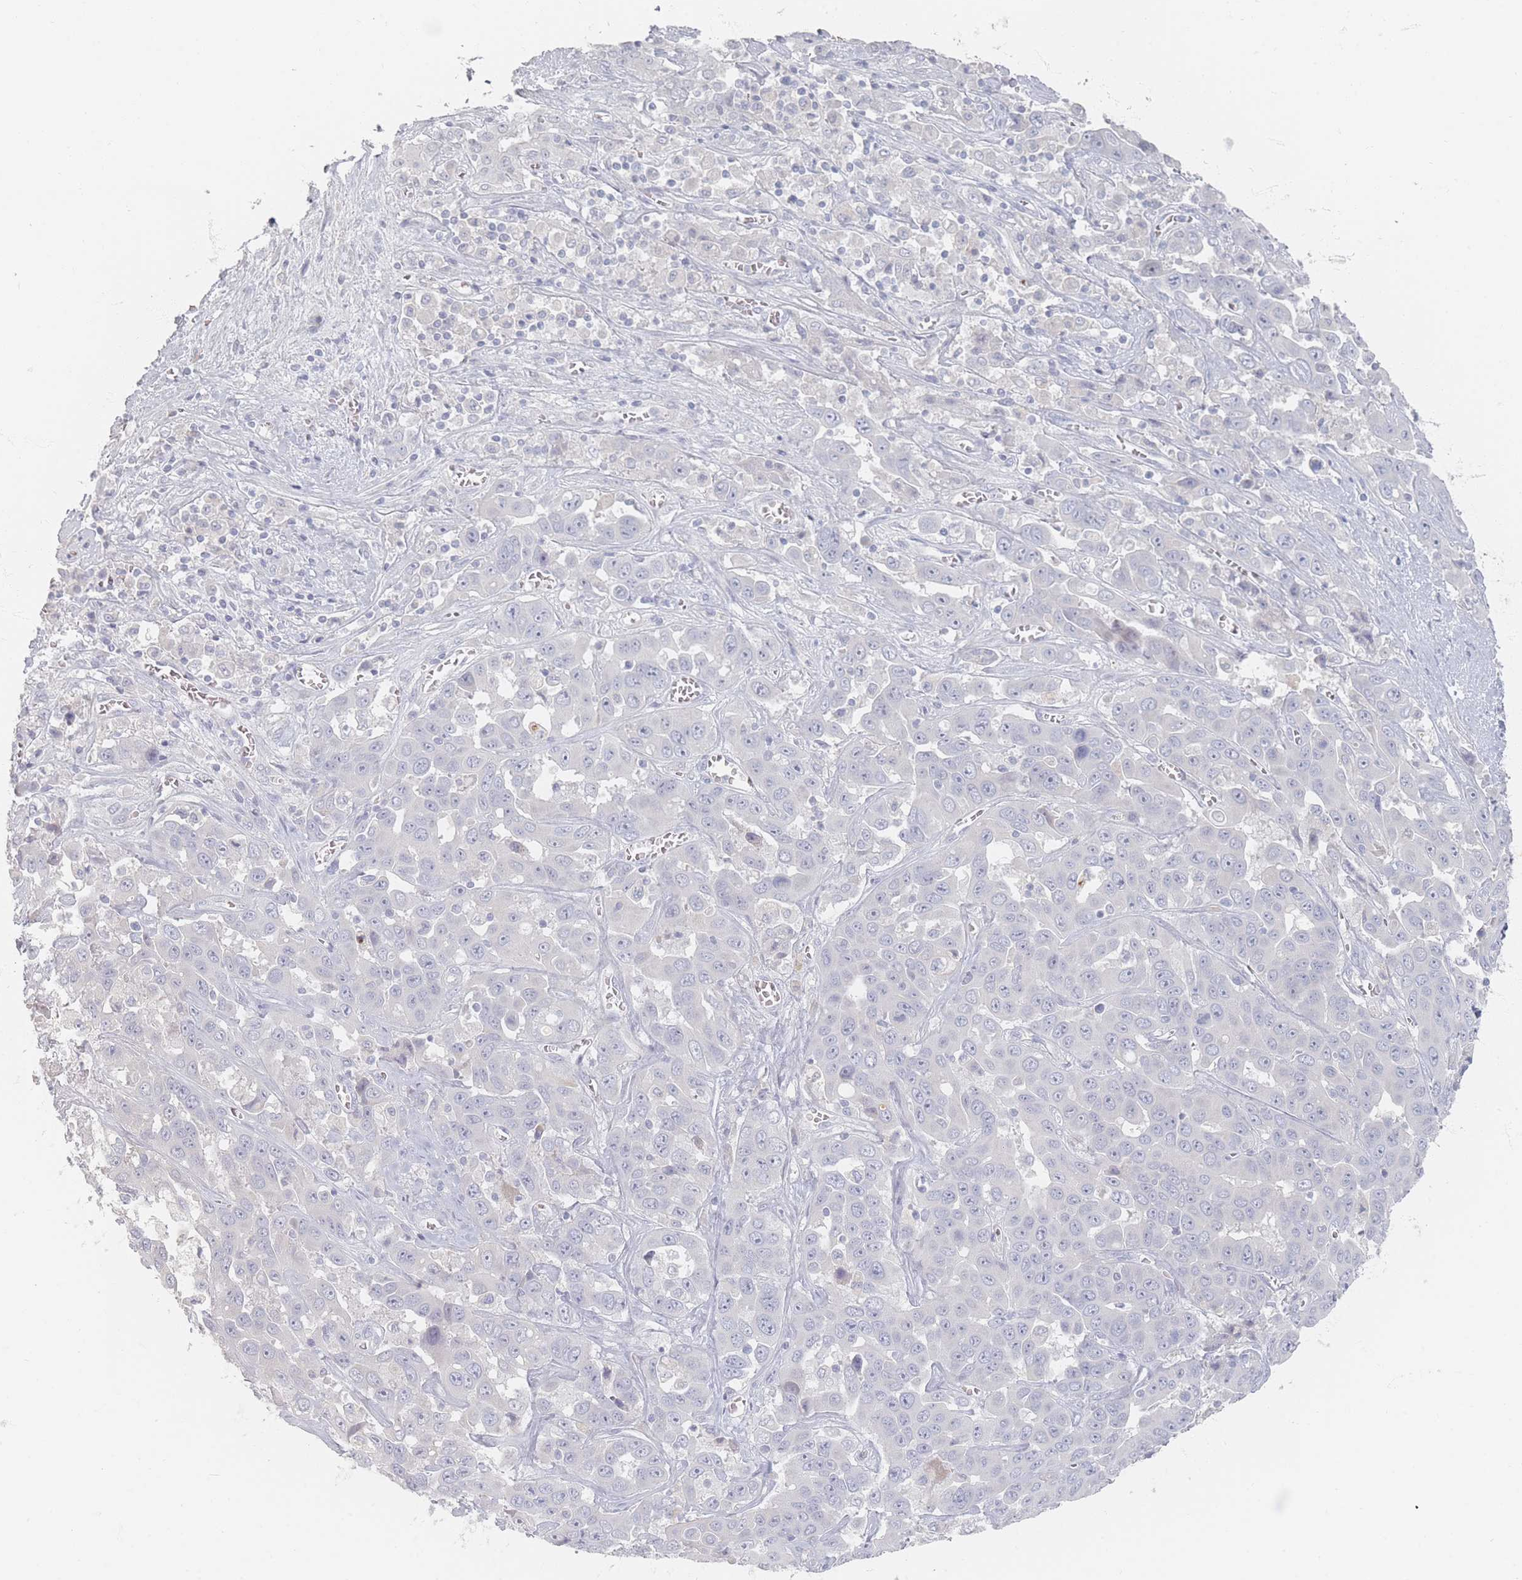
{"staining": {"intensity": "negative", "quantity": "none", "location": "none"}, "tissue": "liver cancer", "cell_type": "Tumor cells", "image_type": "cancer", "snomed": [{"axis": "morphology", "description": "Cholangiocarcinoma"}, {"axis": "topography", "description": "Liver"}], "caption": "Immunohistochemistry (IHC) photomicrograph of liver cancer stained for a protein (brown), which displays no expression in tumor cells.", "gene": "CD37", "patient": {"sex": "female", "age": 52}}